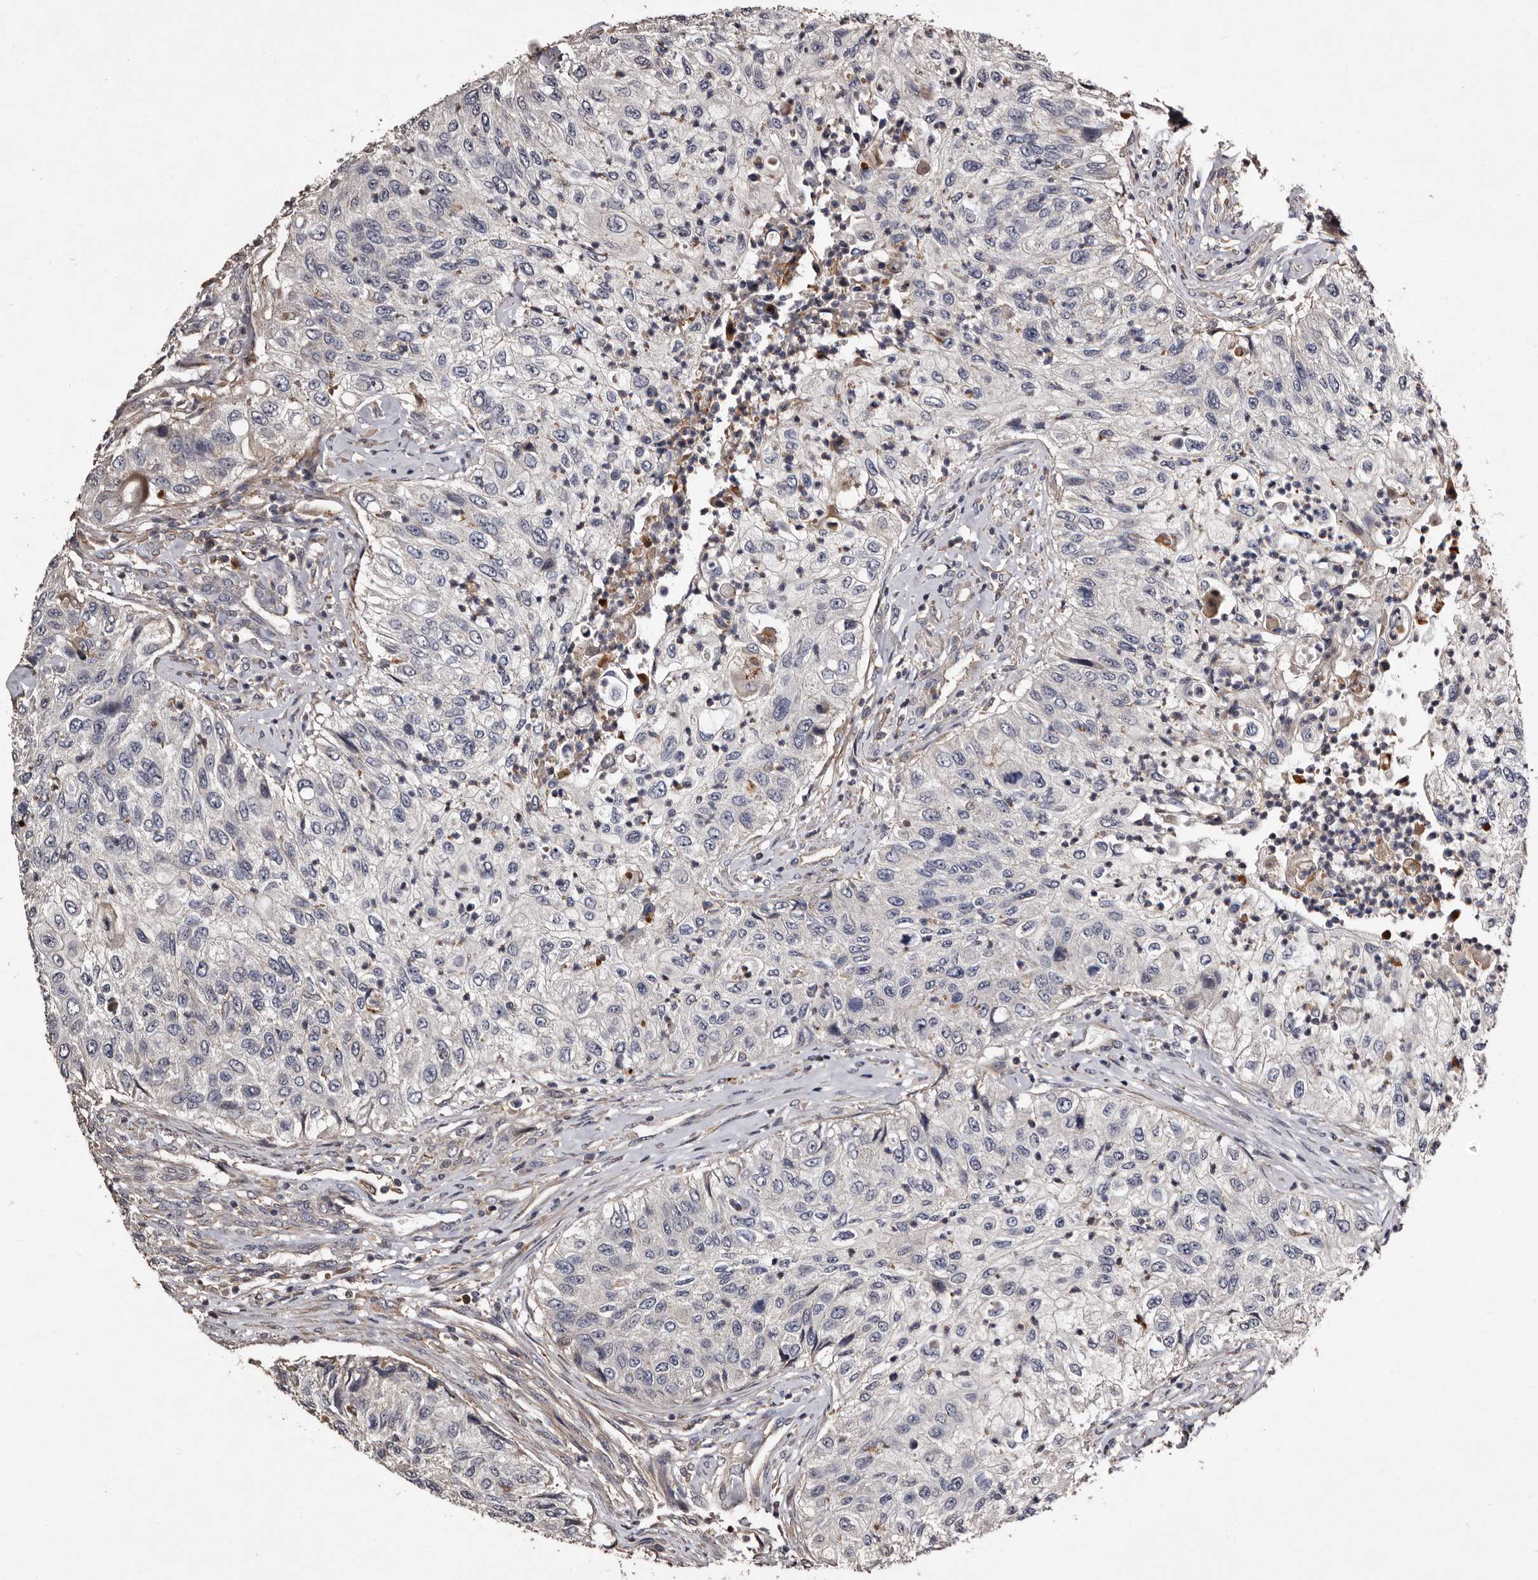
{"staining": {"intensity": "negative", "quantity": "none", "location": "none"}, "tissue": "urothelial cancer", "cell_type": "Tumor cells", "image_type": "cancer", "snomed": [{"axis": "morphology", "description": "Urothelial carcinoma, High grade"}, {"axis": "topography", "description": "Urinary bladder"}], "caption": "This is an immunohistochemistry (IHC) photomicrograph of human urothelial cancer. There is no expression in tumor cells.", "gene": "PRKD3", "patient": {"sex": "female", "age": 60}}